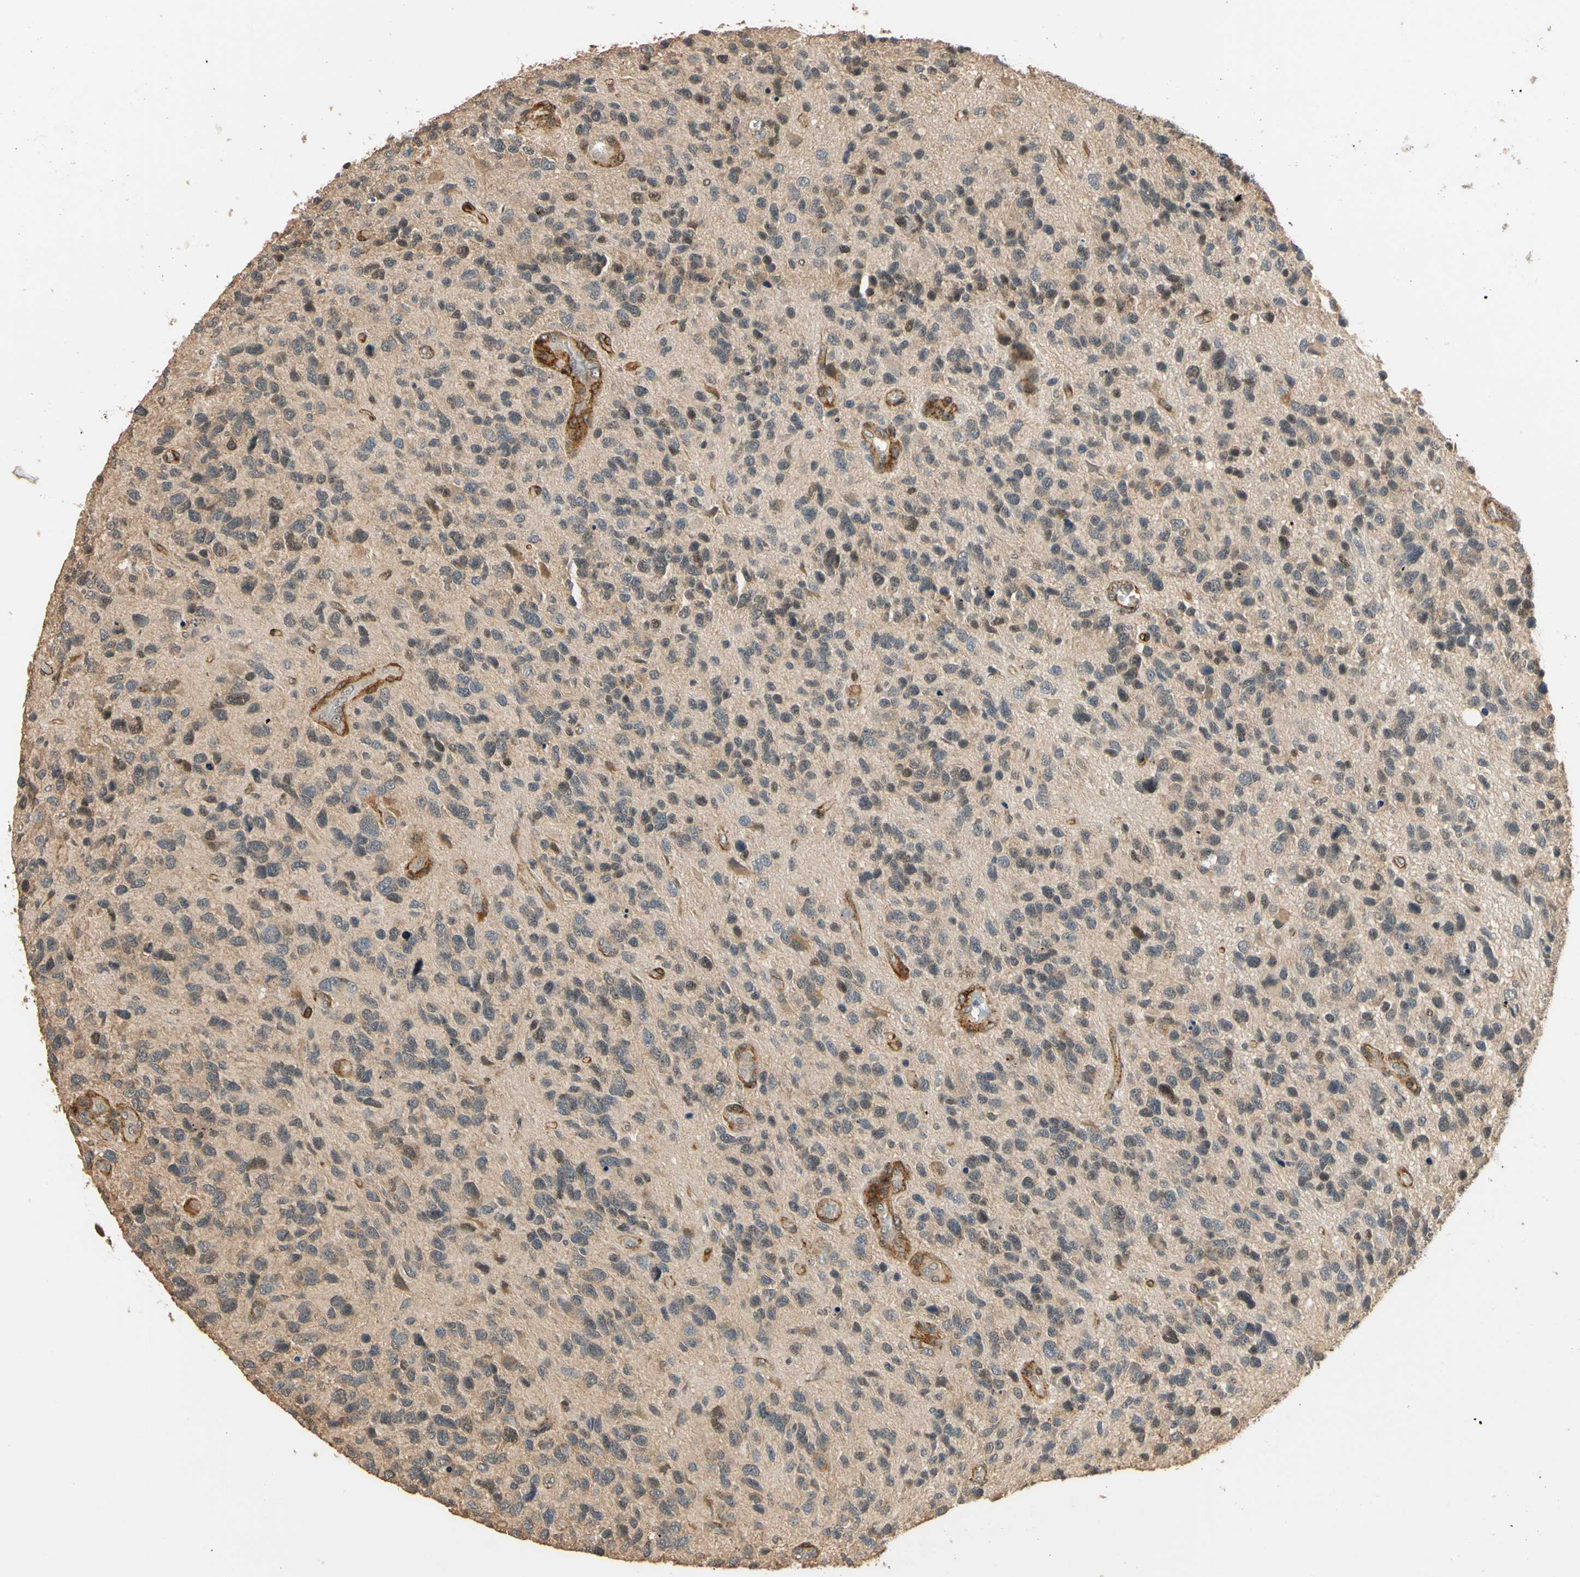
{"staining": {"intensity": "weak", "quantity": "<25%", "location": "nuclear"}, "tissue": "glioma", "cell_type": "Tumor cells", "image_type": "cancer", "snomed": [{"axis": "morphology", "description": "Glioma, malignant, High grade"}, {"axis": "topography", "description": "Brain"}], "caption": "DAB immunohistochemical staining of human glioma displays no significant staining in tumor cells.", "gene": "QSER1", "patient": {"sex": "female", "age": 58}}